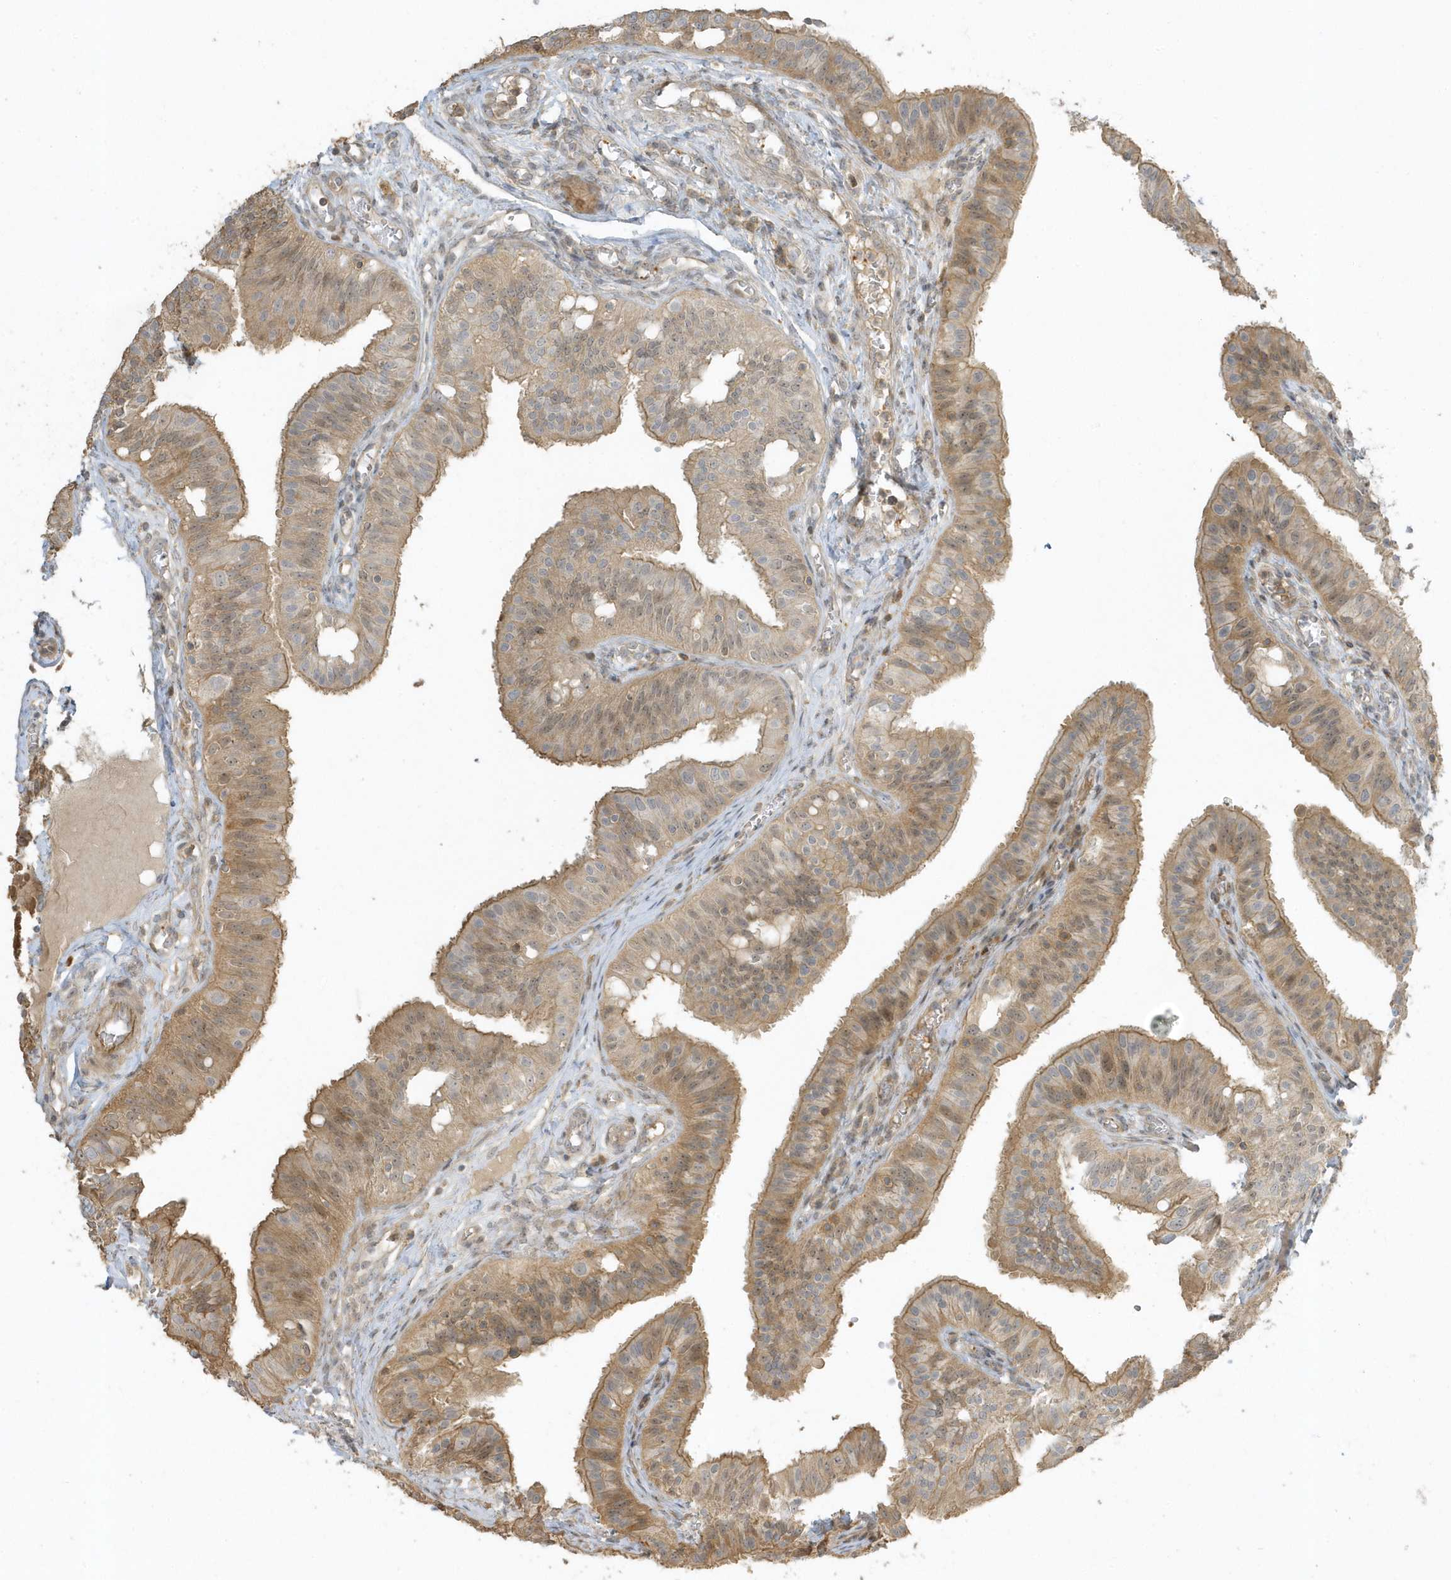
{"staining": {"intensity": "moderate", "quantity": "25%-75%", "location": "cytoplasmic/membranous,nuclear"}, "tissue": "fallopian tube", "cell_type": "Glandular cells", "image_type": "normal", "snomed": [{"axis": "morphology", "description": "Normal tissue, NOS"}, {"axis": "topography", "description": "Fallopian tube"}, {"axis": "topography", "description": "Ovary"}], "caption": "This histopathology image exhibits immunohistochemistry (IHC) staining of benign fallopian tube, with medium moderate cytoplasmic/membranous,nuclear expression in about 25%-75% of glandular cells.", "gene": "ZBTB8A", "patient": {"sex": "female", "age": 42}}